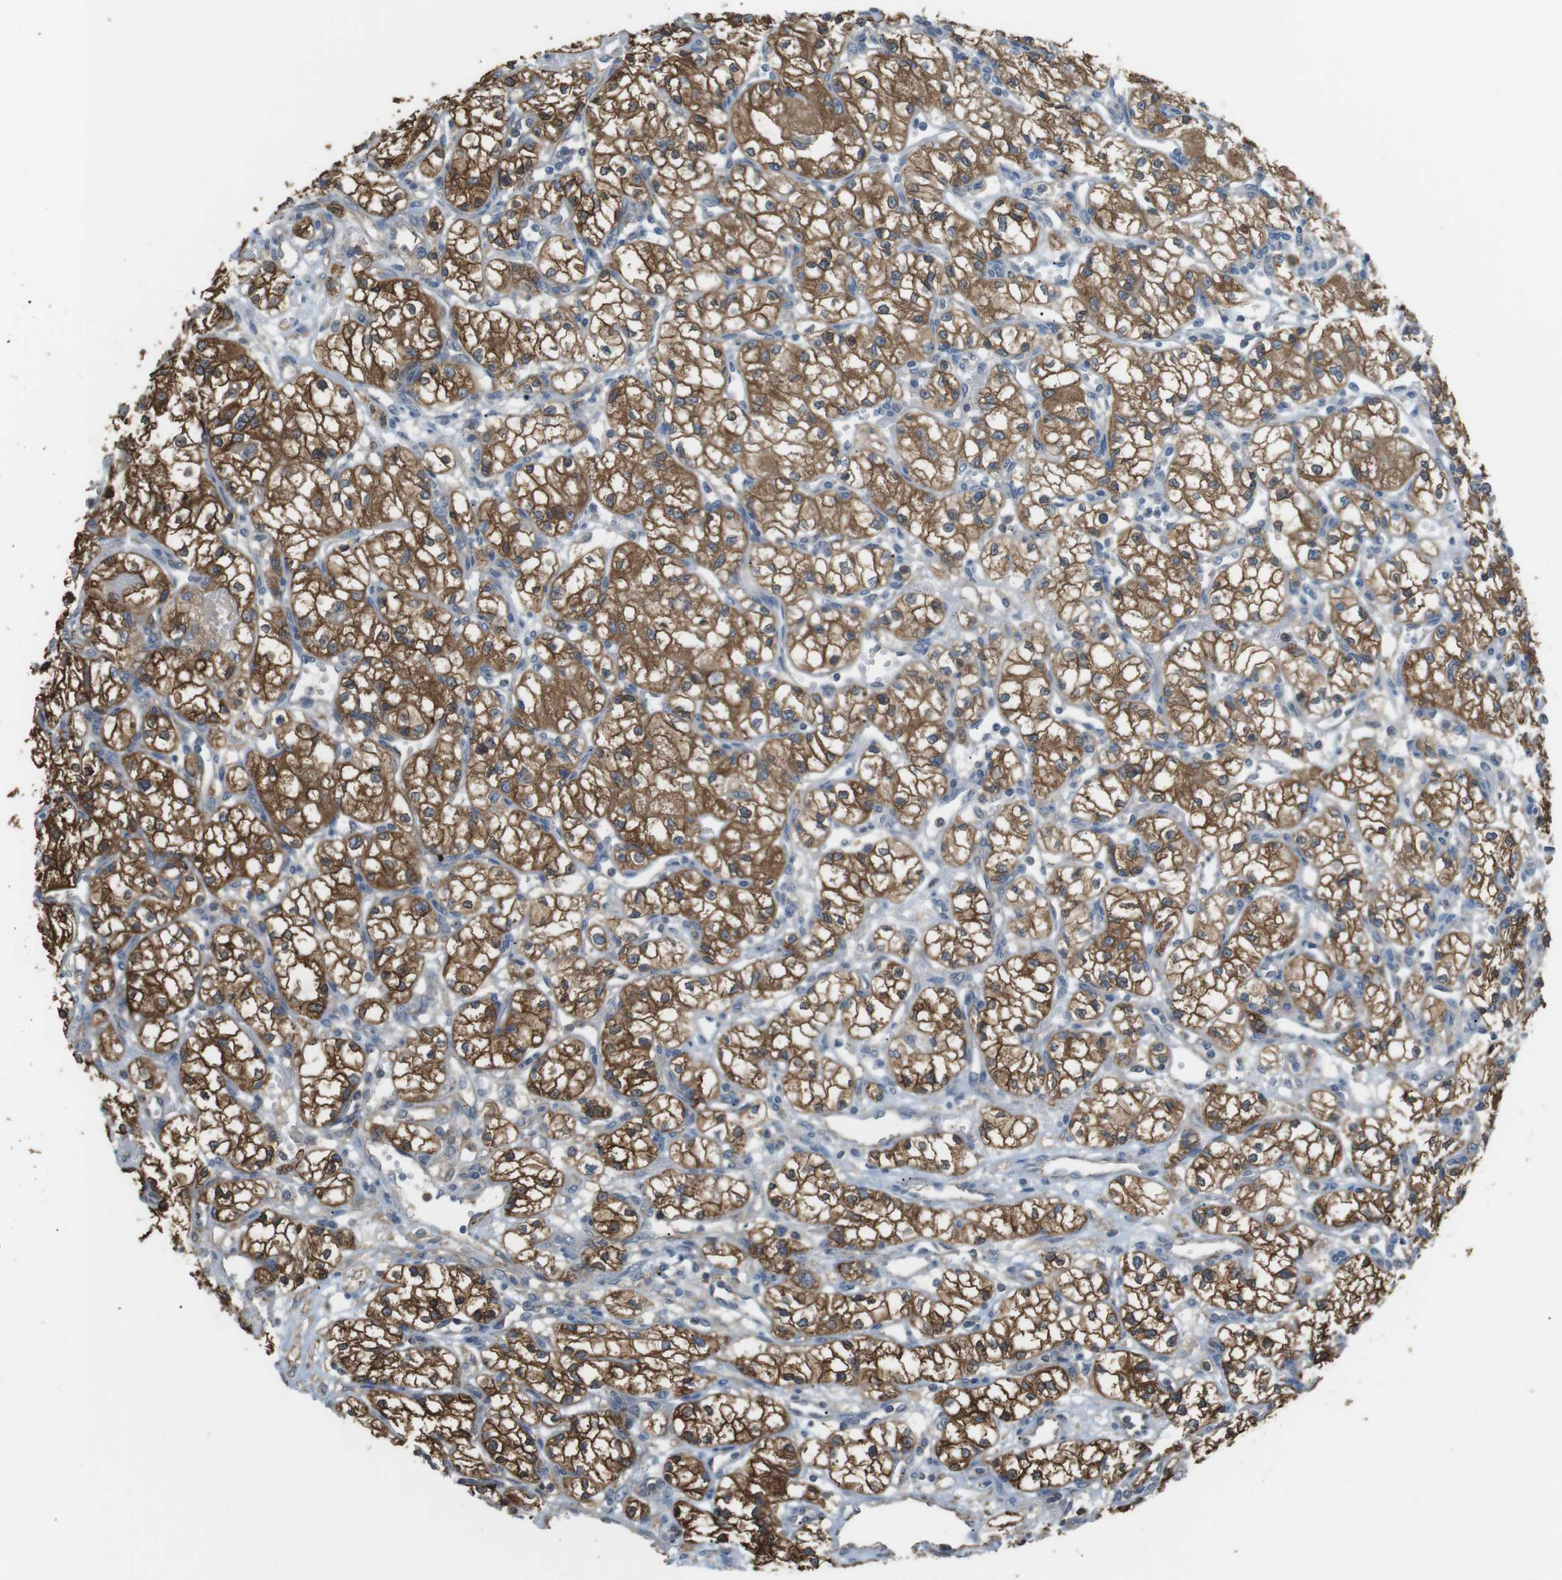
{"staining": {"intensity": "strong", "quantity": ">75%", "location": "cytoplasmic/membranous"}, "tissue": "renal cancer", "cell_type": "Tumor cells", "image_type": "cancer", "snomed": [{"axis": "morphology", "description": "Normal tissue, NOS"}, {"axis": "morphology", "description": "Adenocarcinoma, NOS"}, {"axis": "topography", "description": "Kidney"}], "caption": "The image exhibits a brown stain indicating the presence of a protein in the cytoplasmic/membranous of tumor cells in renal cancer (adenocarcinoma). Nuclei are stained in blue.", "gene": "PEPD", "patient": {"sex": "male", "age": 59}}